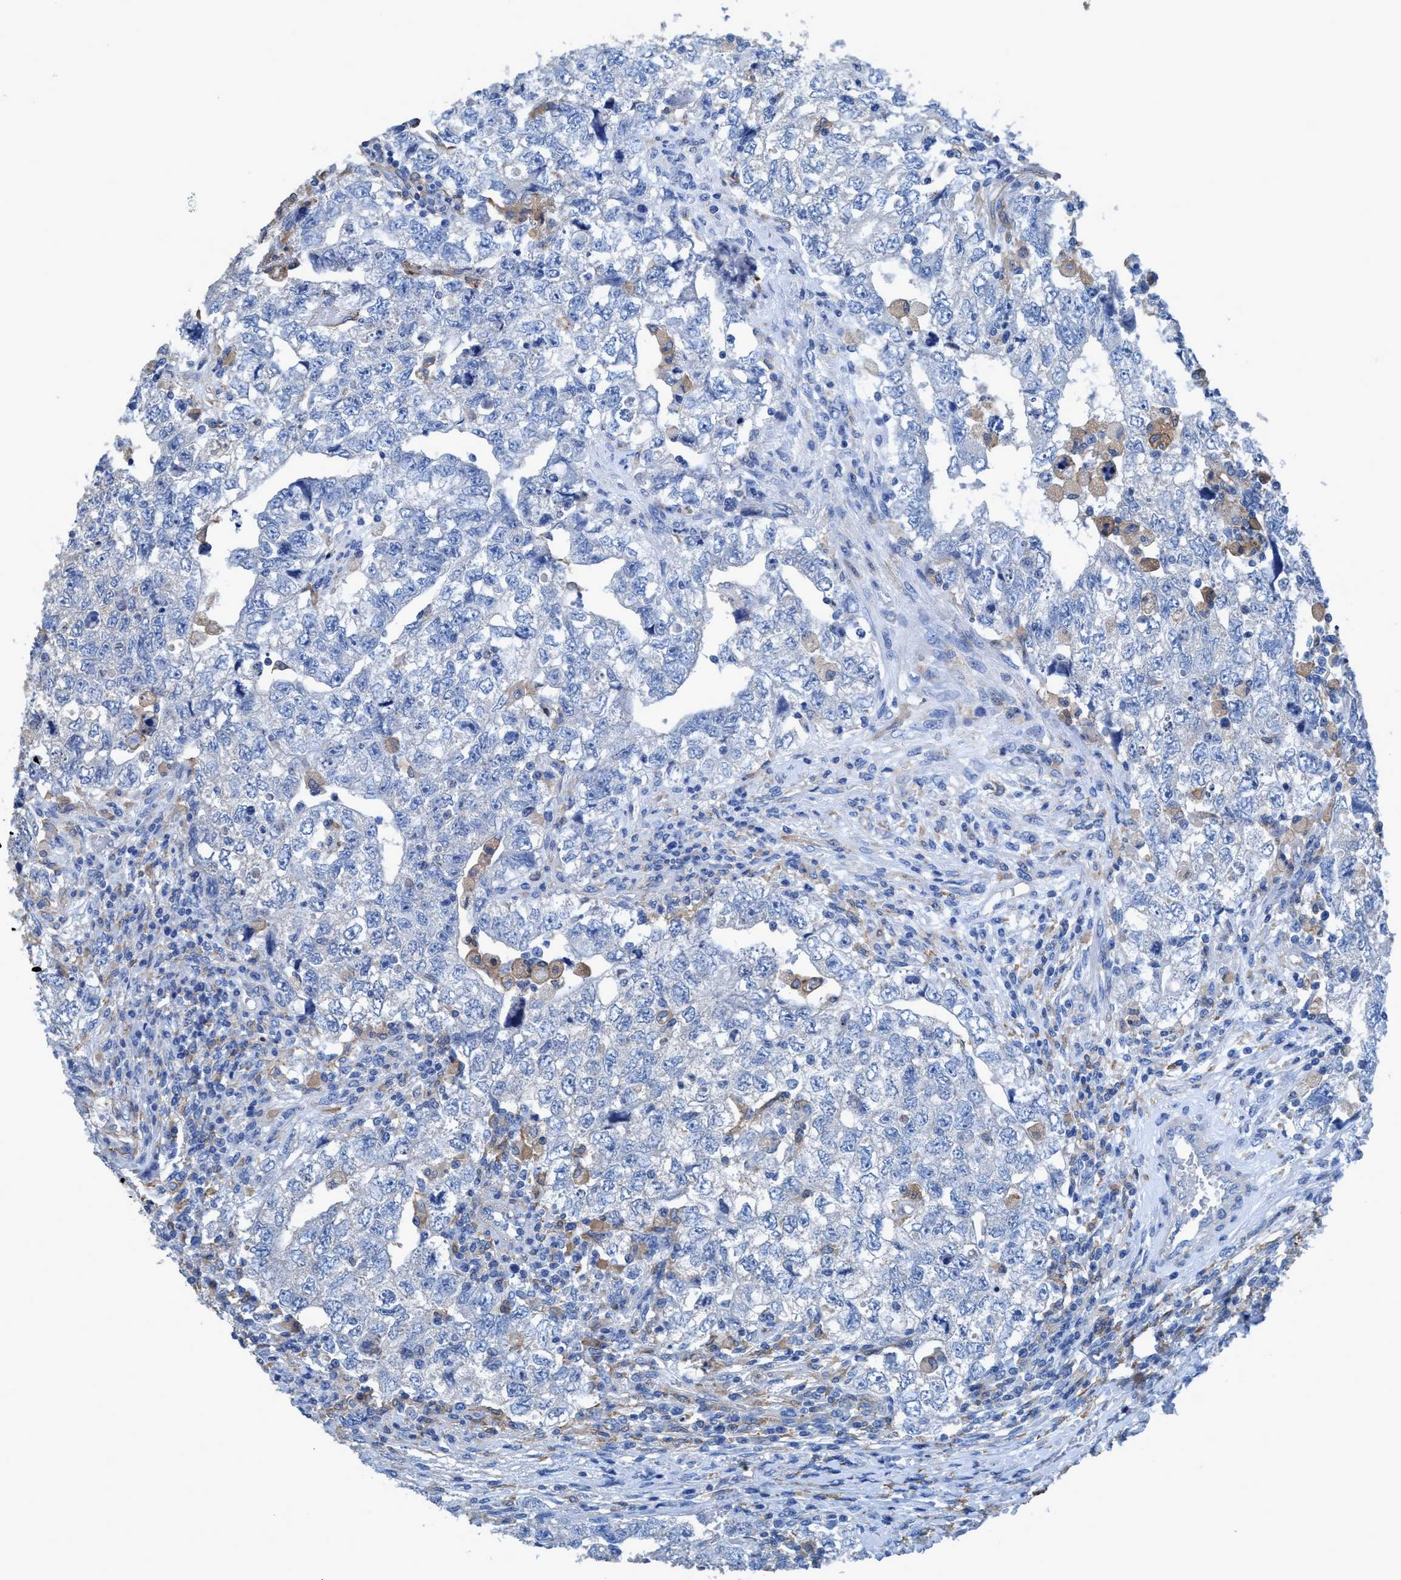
{"staining": {"intensity": "negative", "quantity": "none", "location": "none"}, "tissue": "testis cancer", "cell_type": "Tumor cells", "image_type": "cancer", "snomed": [{"axis": "morphology", "description": "Carcinoma, Embryonal, NOS"}, {"axis": "topography", "description": "Testis"}], "caption": "This is an immunohistochemistry histopathology image of testis embryonal carcinoma. There is no expression in tumor cells.", "gene": "DNAI1", "patient": {"sex": "male", "age": 36}}